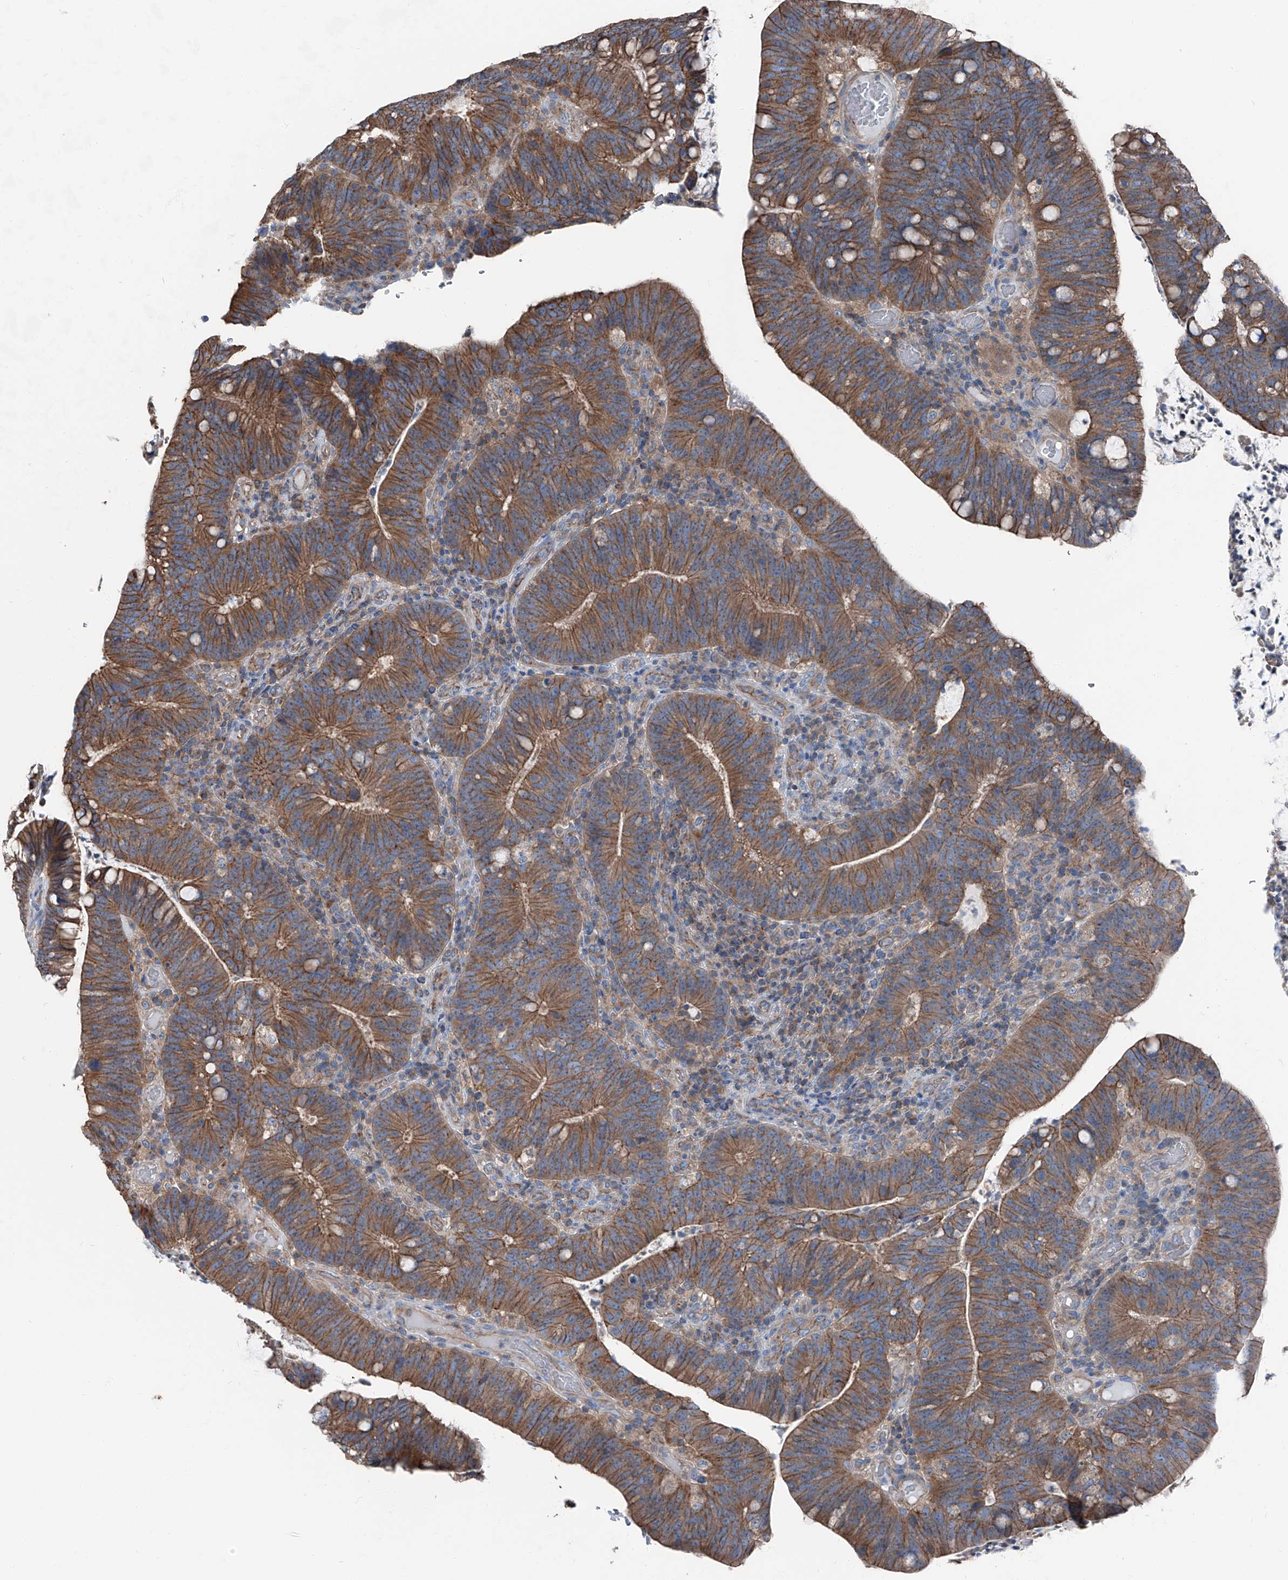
{"staining": {"intensity": "moderate", "quantity": ">75%", "location": "cytoplasmic/membranous"}, "tissue": "colorectal cancer", "cell_type": "Tumor cells", "image_type": "cancer", "snomed": [{"axis": "morphology", "description": "Adenocarcinoma, NOS"}, {"axis": "topography", "description": "Colon"}], "caption": "IHC histopathology image of human adenocarcinoma (colorectal) stained for a protein (brown), which exhibits medium levels of moderate cytoplasmic/membranous positivity in approximately >75% of tumor cells.", "gene": "GPR142", "patient": {"sex": "female", "age": 66}}